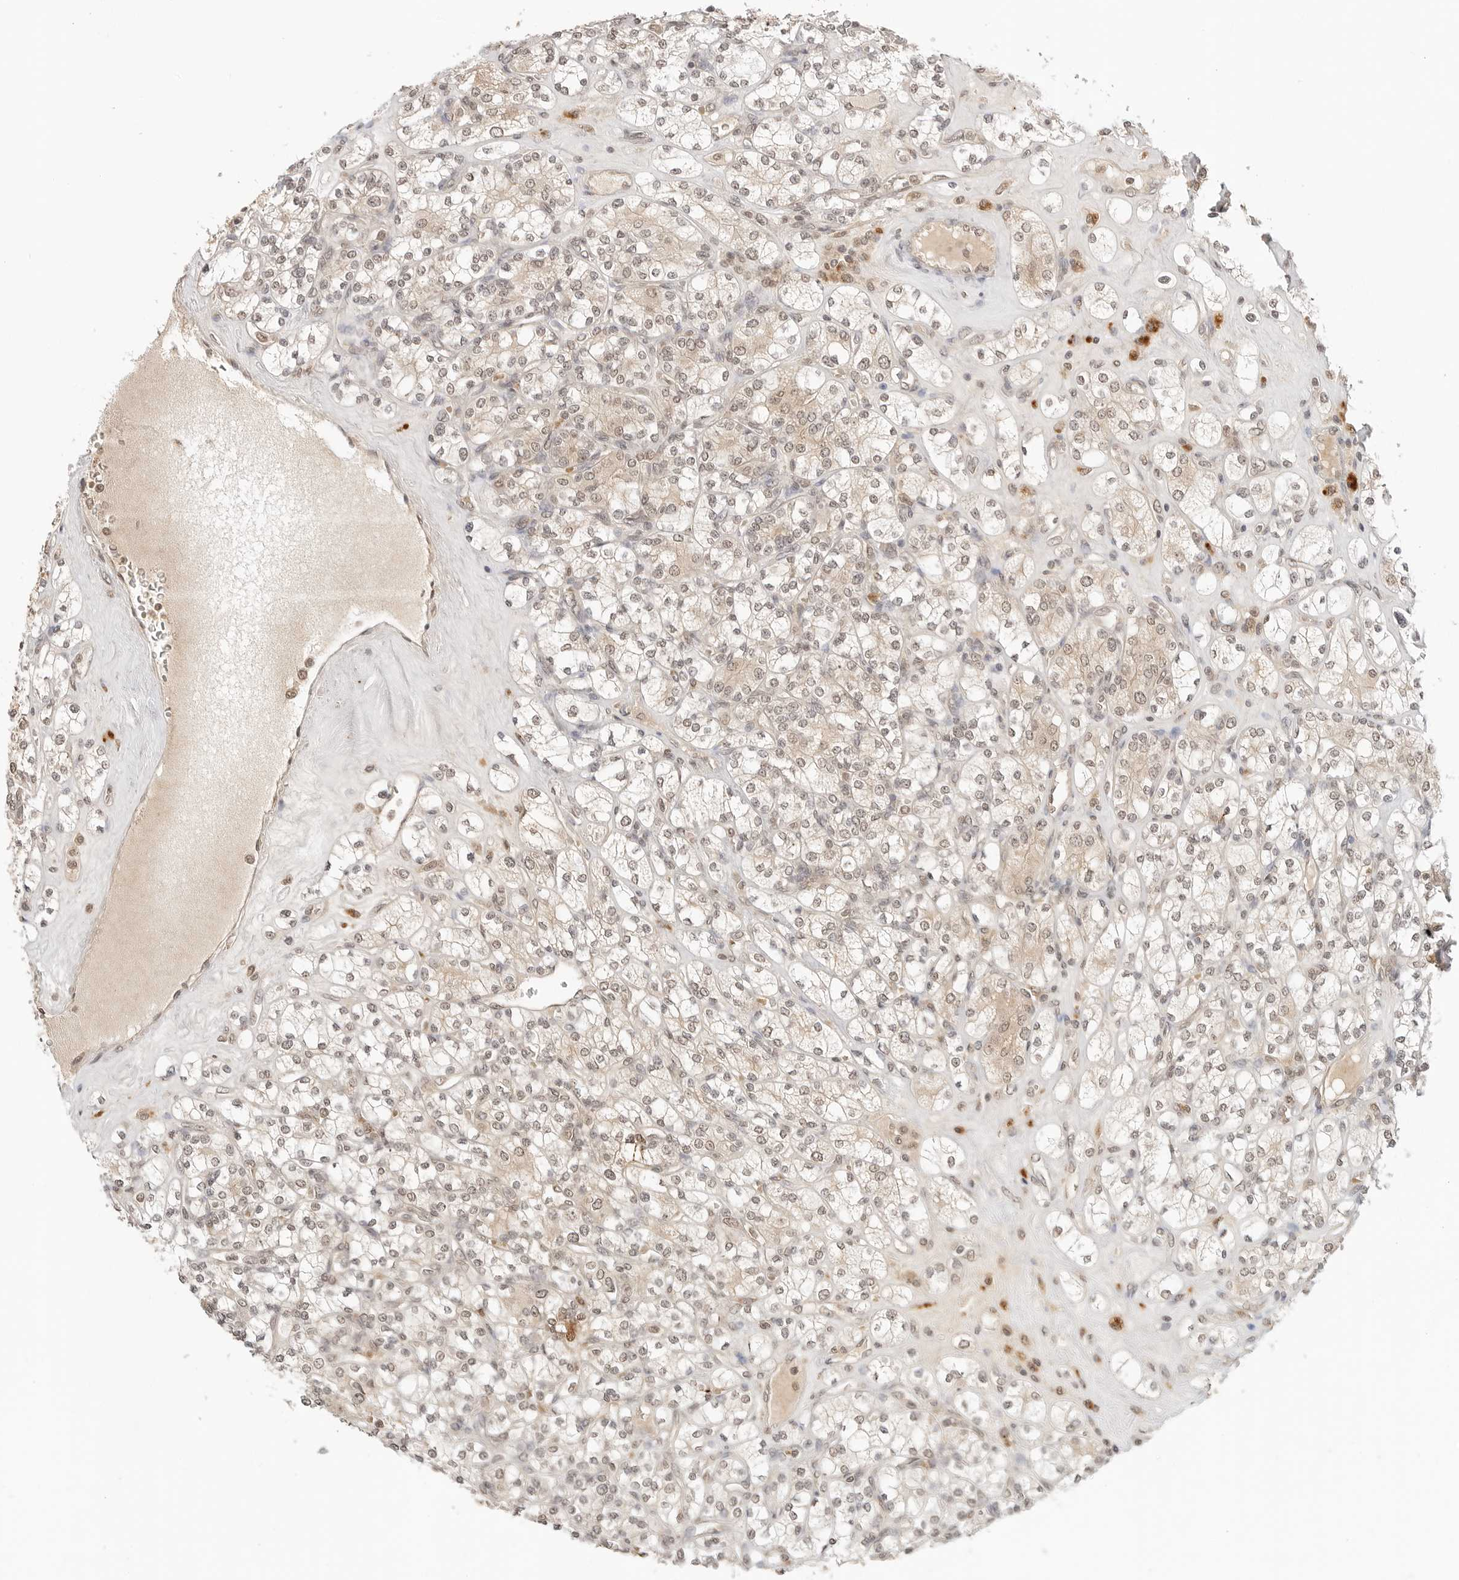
{"staining": {"intensity": "weak", "quantity": ">75%", "location": "cytoplasmic/membranous,nuclear"}, "tissue": "renal cancer", "cell_type": "Tumor cells", "image_type": "cancer", "snomed": [{"axis": "morphology", "description": "Adenocarcinoma, NOS"}, {"axis": "topography", "description": "Kidney"}], "caption": "This histopathology image reveals immunohistochemistry (IHC) staining of renal adenocarcinoma, with low weak cytoplasmic/membranous and nuclear staining in approximately >75% of tumor cells.", "gene": "GPR34", "patient": {"sex": "male", "age": 77}}